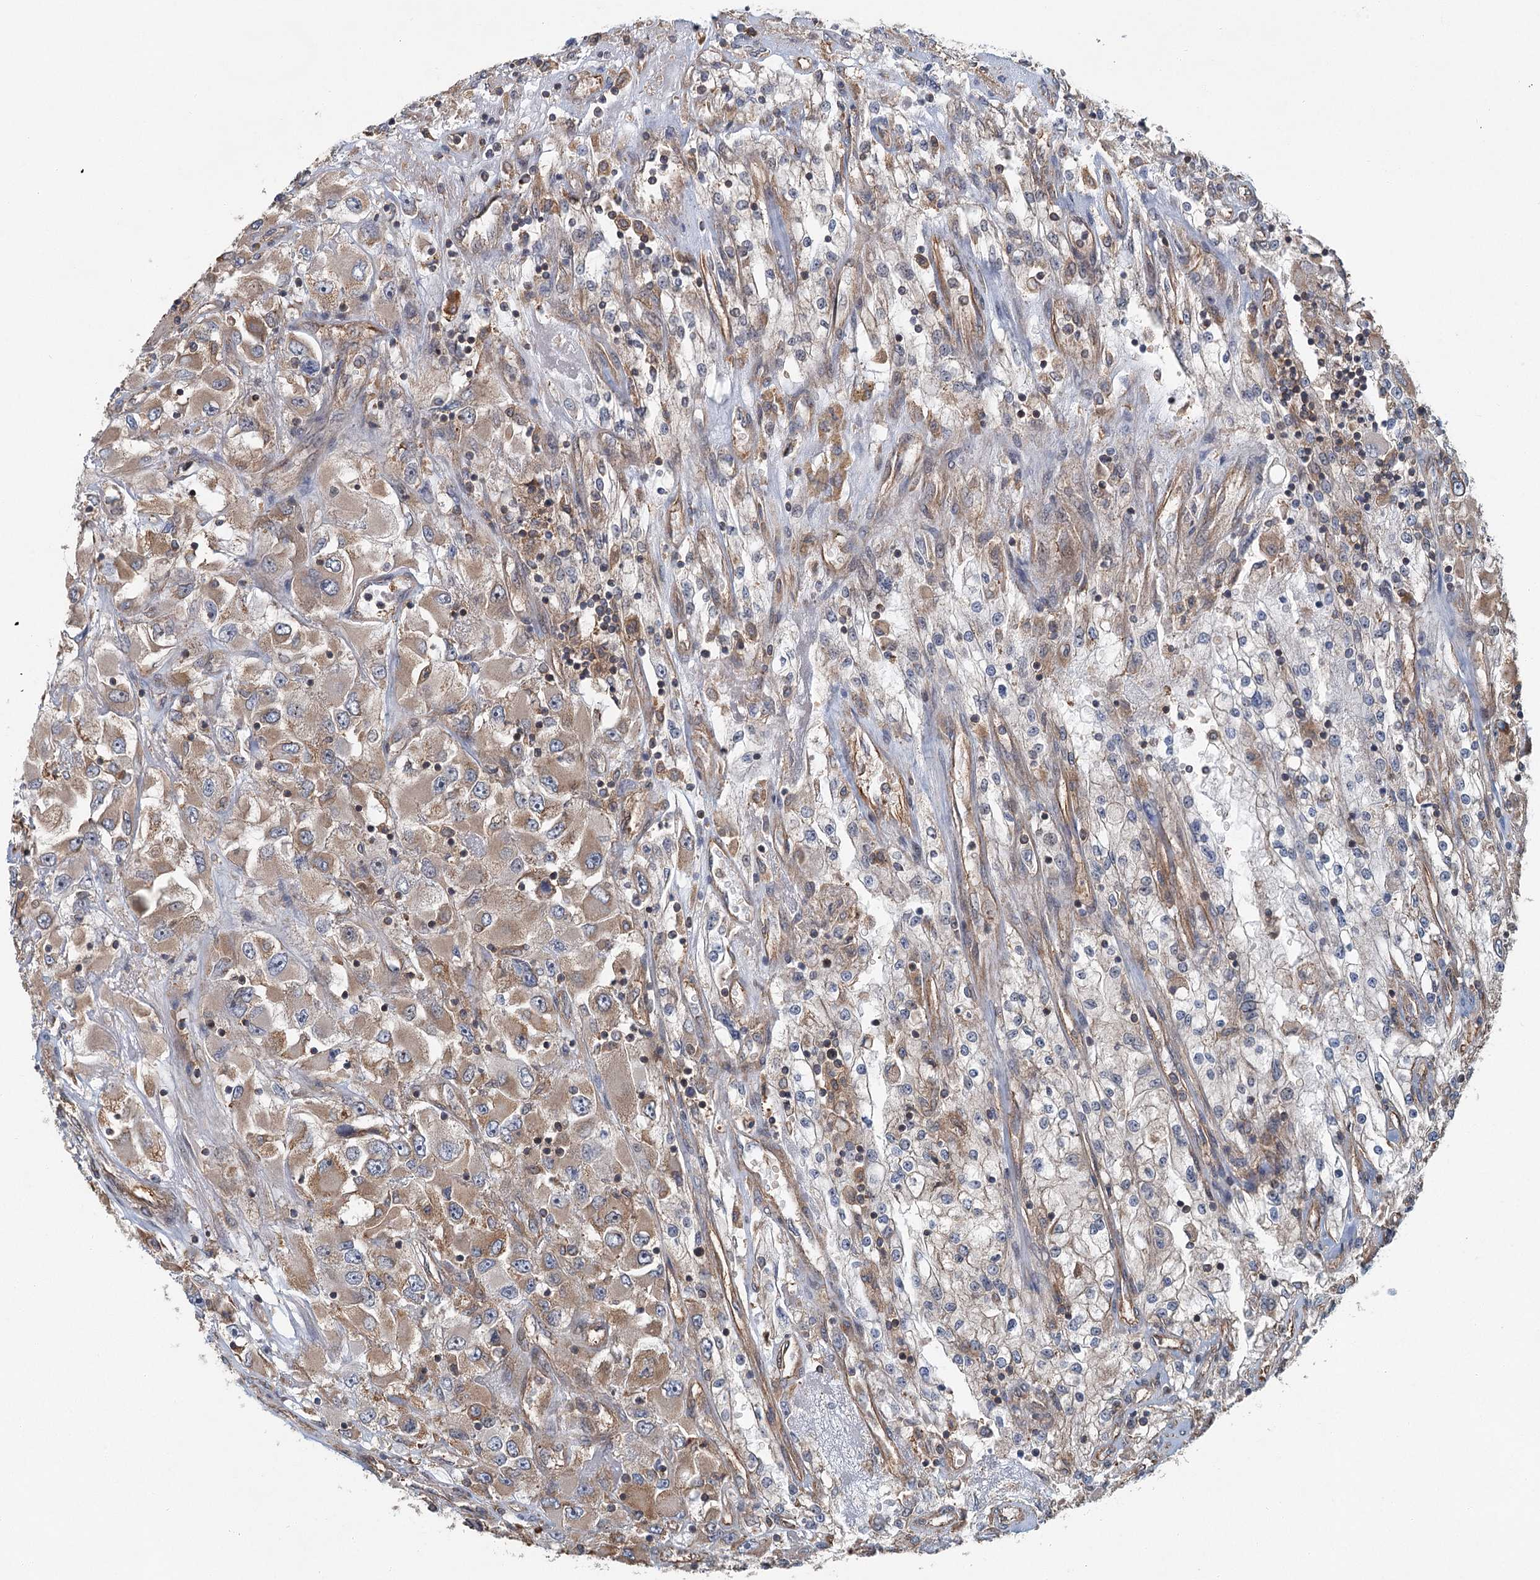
{"staining": {"intensity": "moderate", "quantity": ">75%", "location": "cytoplasmic/membranous"}, "tissue": "renal cancer", "cell_type": "Tumor cells", "image_type": "cancer", "snomed": [{"axis": "morphology", "description": "Adenocarcinoma, NOS"}, {"axis": "topography", "description": "Kidney"}], "caption": "High-power microscopy captured an IHC histopathology image of adenocarcinoma (renal), revealing moderate cytoplasmic/membranous staining in about >75% of tumor cells.", "gene": "ZNF527", "patient": {"sex": "female", "age": 52}}